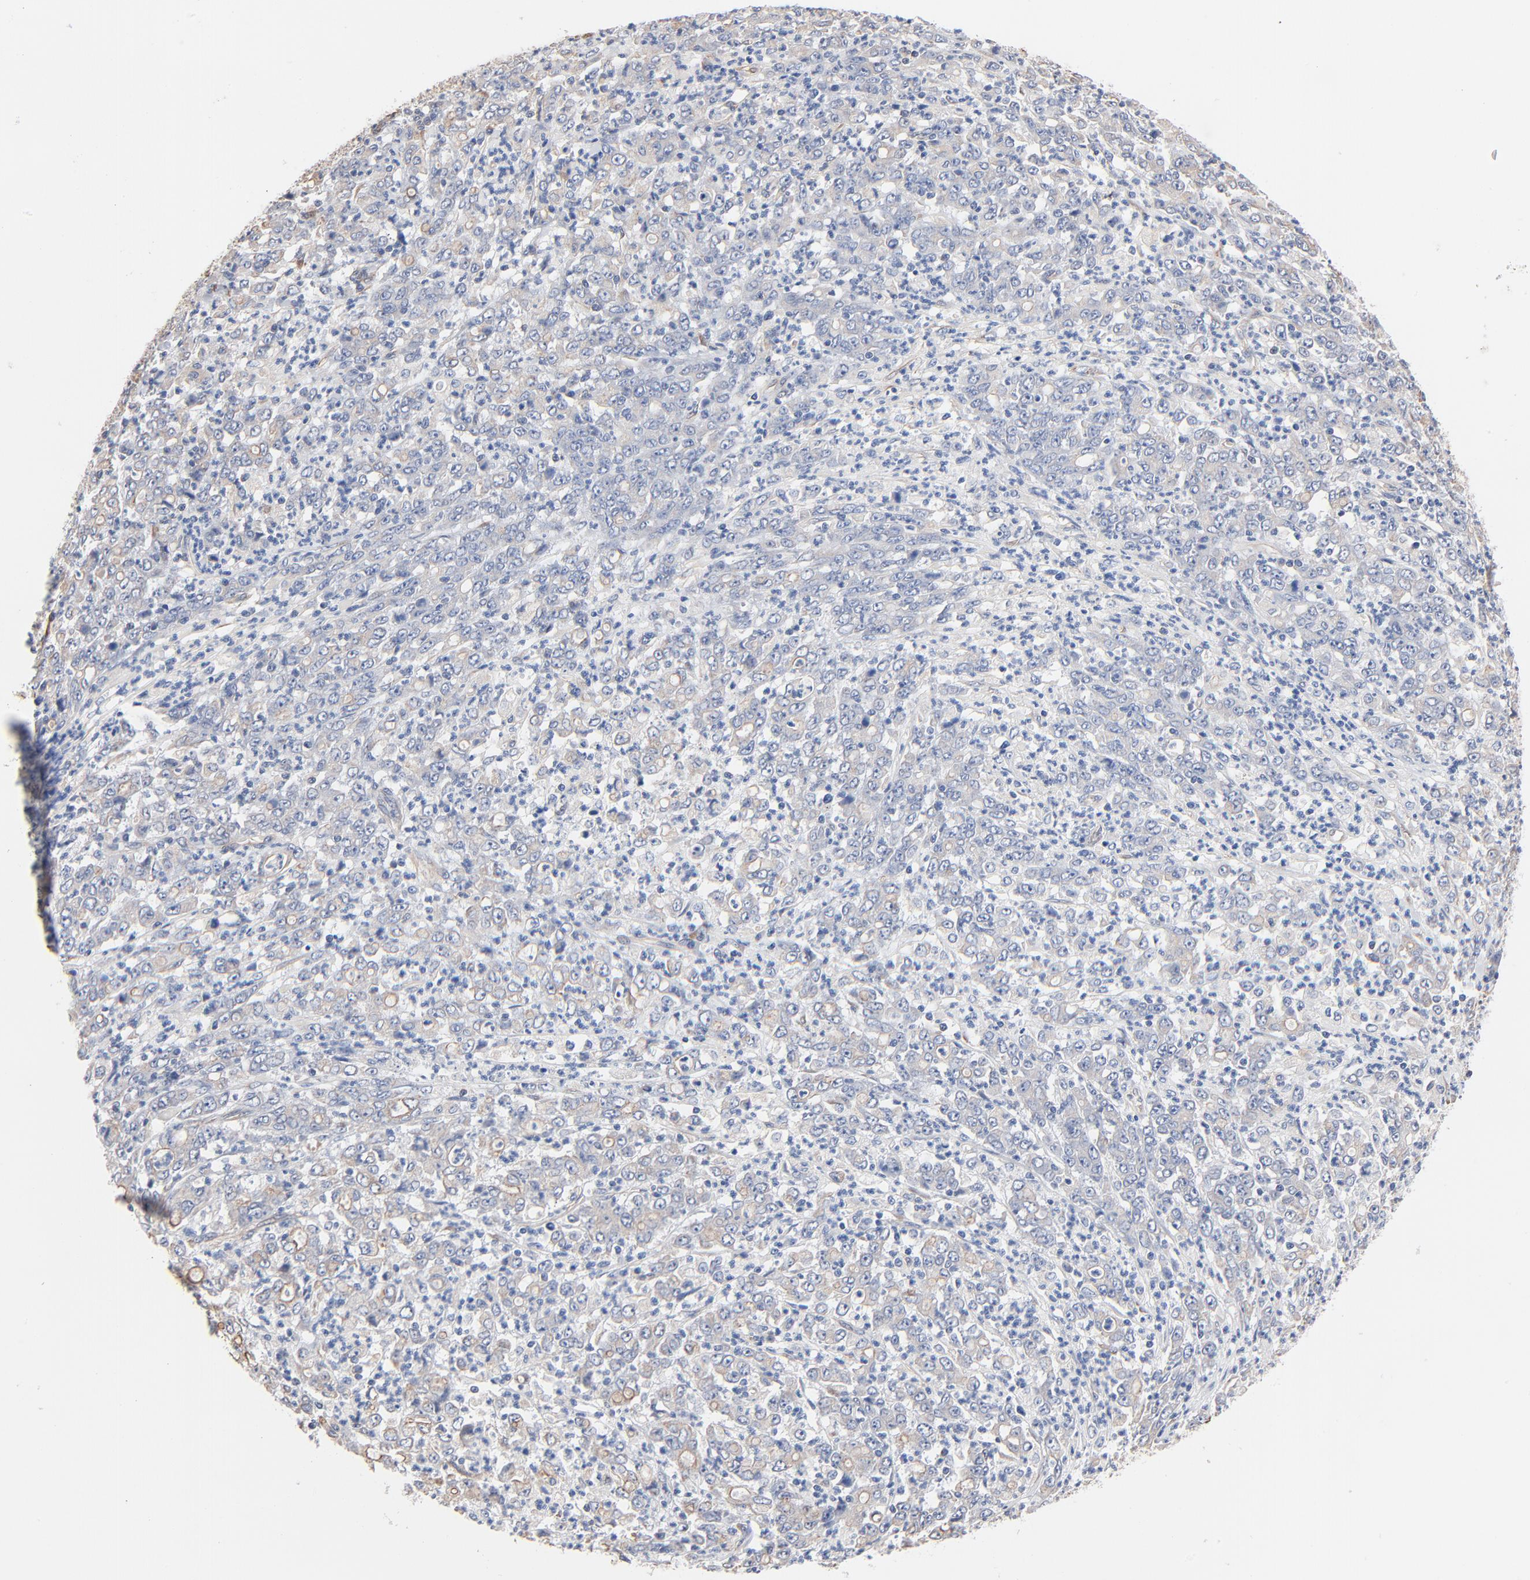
{"staining": {"intensity": "negative", "quantity": "none", "location": "none"}, "tissue": "stomach cancer", "cell_type": "Tumor cells", "image_type": "cancer", "snomed": [{"axis": "morphology", "description": "Adenocarcinoma, NOS"}, {"axis": "topography", "description": "Stomach, lower"}], "caption": "Immunohistochemistry of stomach cancer reveals no staining in tumor cells.", "gene": "ABCD4", "patient": {"sex": "female", "age": 71}}